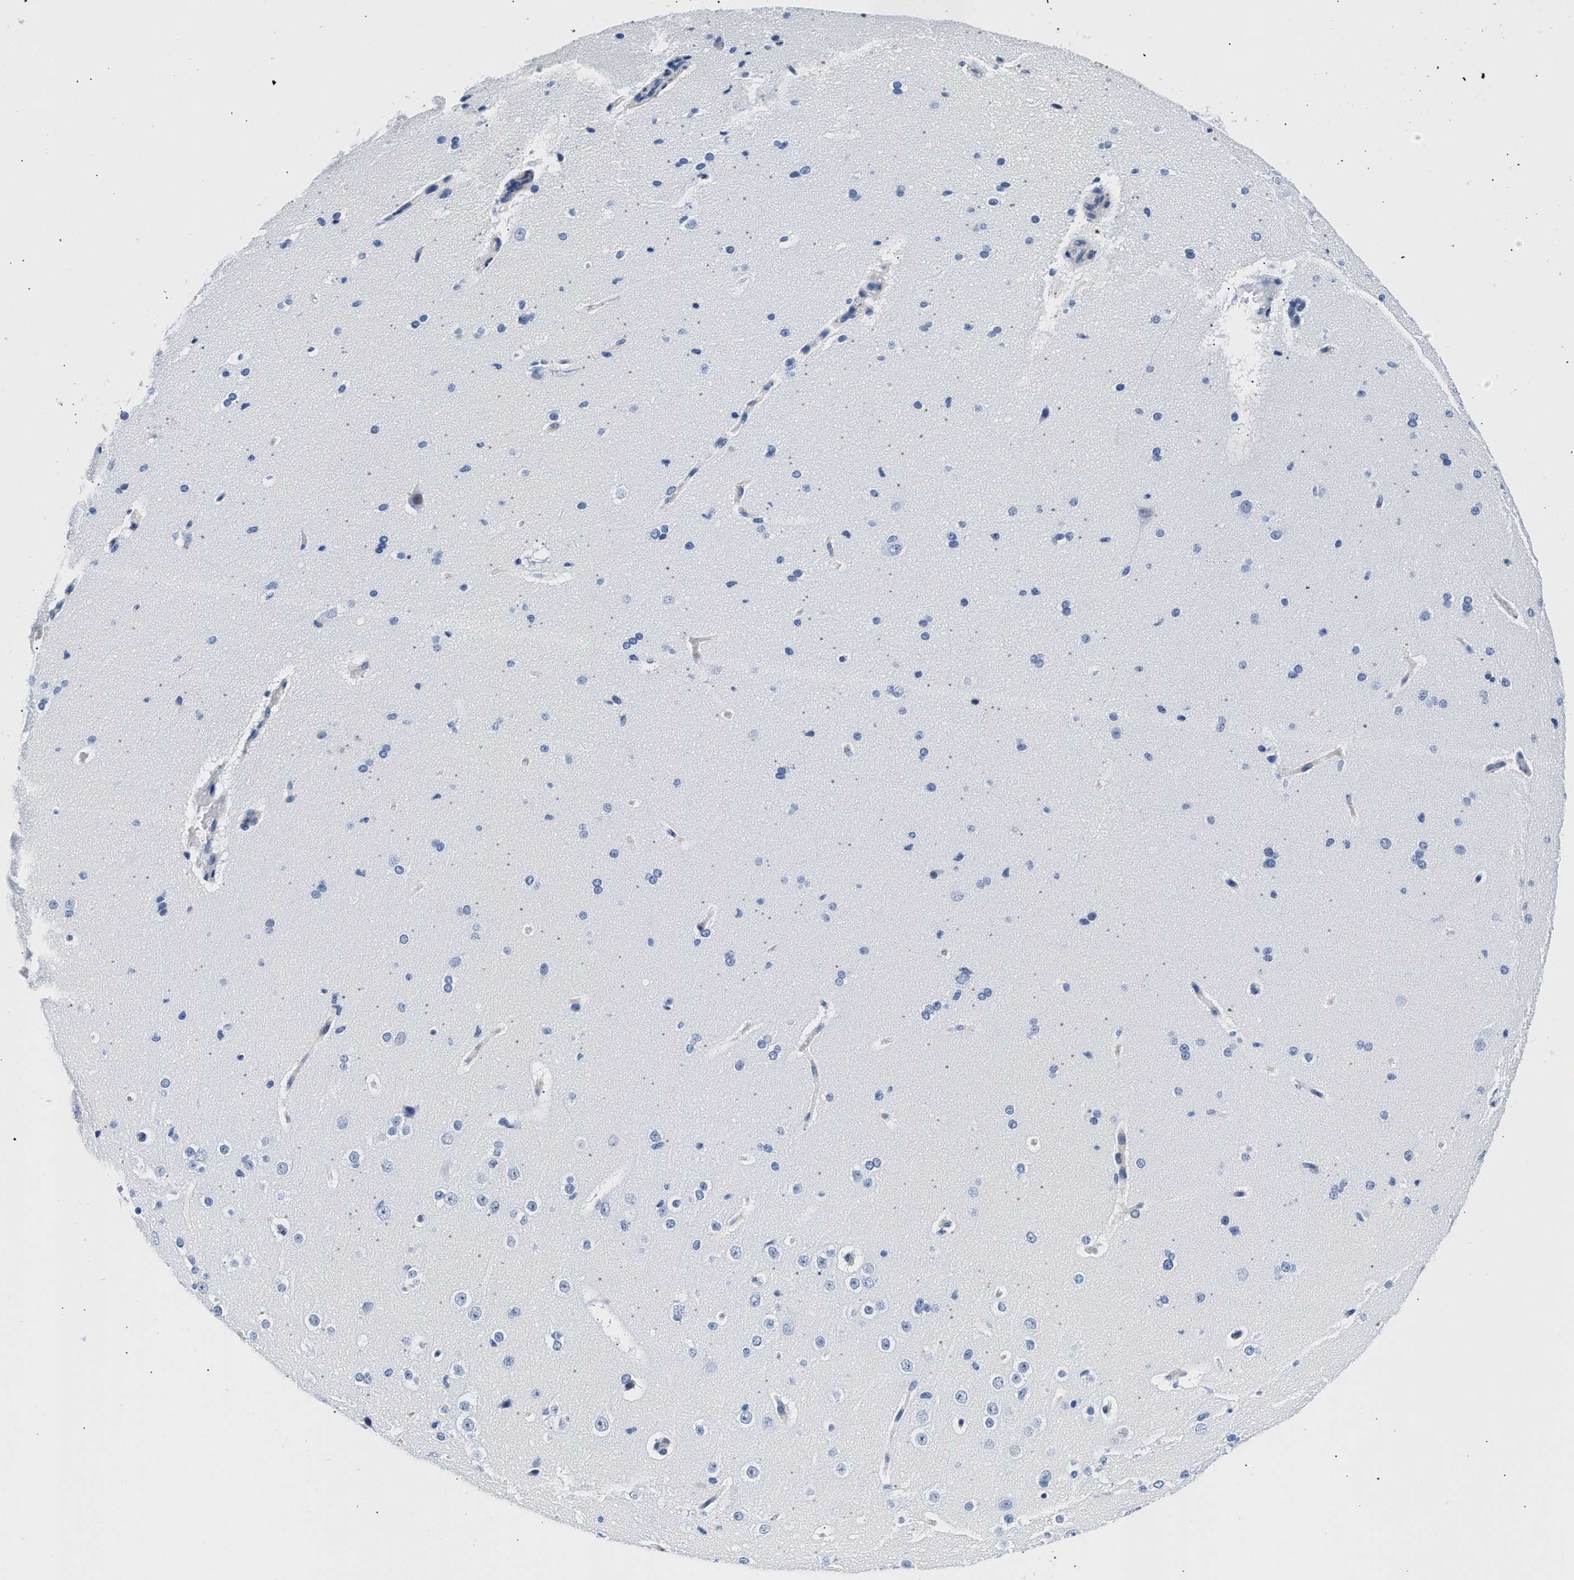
{"staining": {"intensity": "weak", "quantity": ">75%", "location": "cytoplasmic/membranous"}, "tissue": "cerebral cortex", "cell_type": "Endothelial cells", "image_type": "normal", "snomed": [{"axis": "morphology", "description": "Normal tissue, NOS"}, {"axis": "morphology", "description": "Developmental malformation"}, {"axis": "topography", "description": "Cerebral cortex"}], "caption": "Immunohistochemistry (IHC) (DAB) staining of unremarkable human cerebral cortex shows weak cytoplasmic/membranous protein expression in approximately >75% of endothelial cells.", "gene": "TRIM29", "patient": {"sex": "female", "age": 30}}